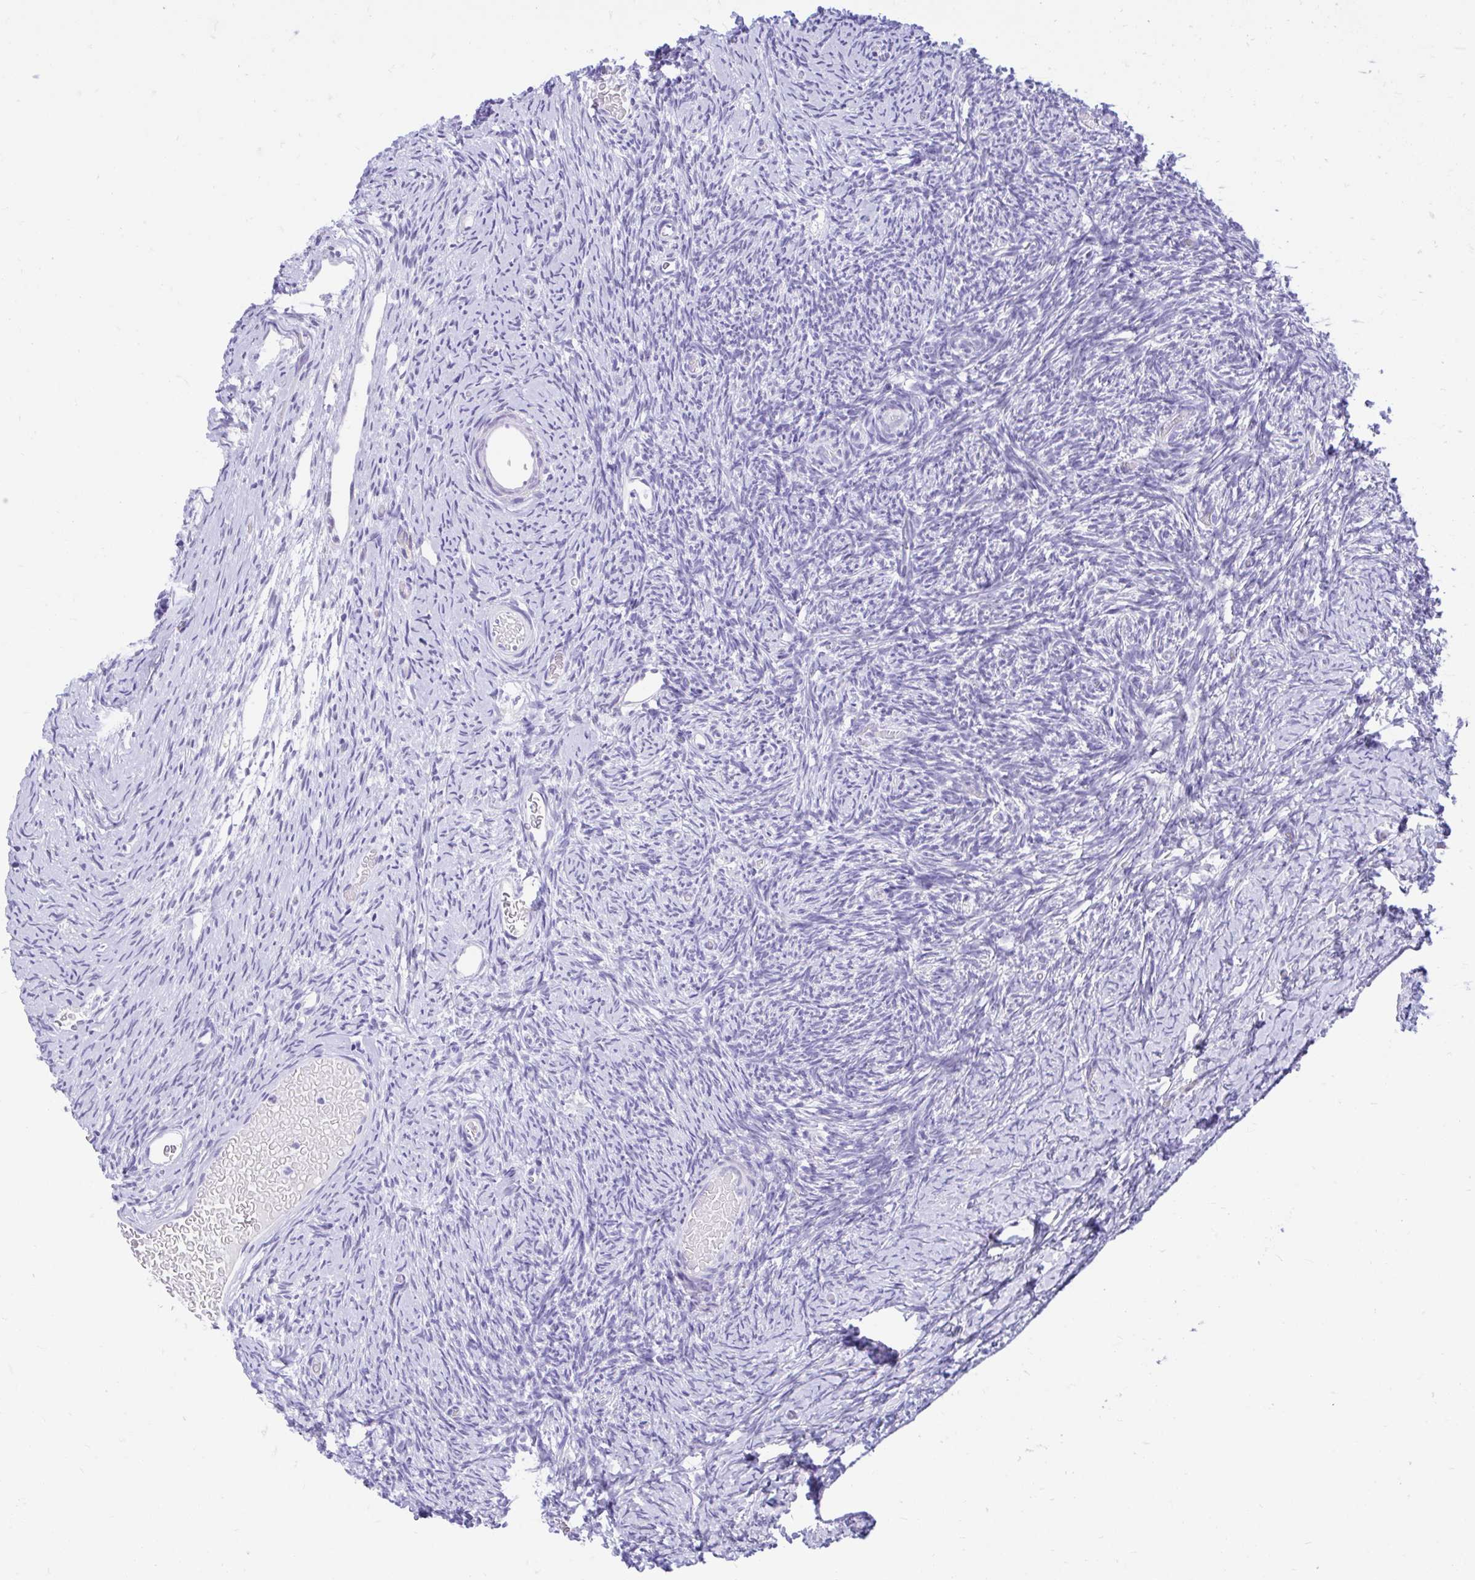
{"staining": {"intensity": "negative", "quantity": "none", "location": "none"}, "tissue": "ovary", "cell_type": "Follicle cells", "image_type": "normal", "snomed": [{"axis": "morphology", "description": "Normal tissue, NOS"}, {"axis": "topography", "description": "Ovary"}], "caption": "Ovary stained for a protein using immunohistochemistry shows no expression follicle cells.", "gene": "GLB1L2", "patient": {"sex": "female", "age": 39}}